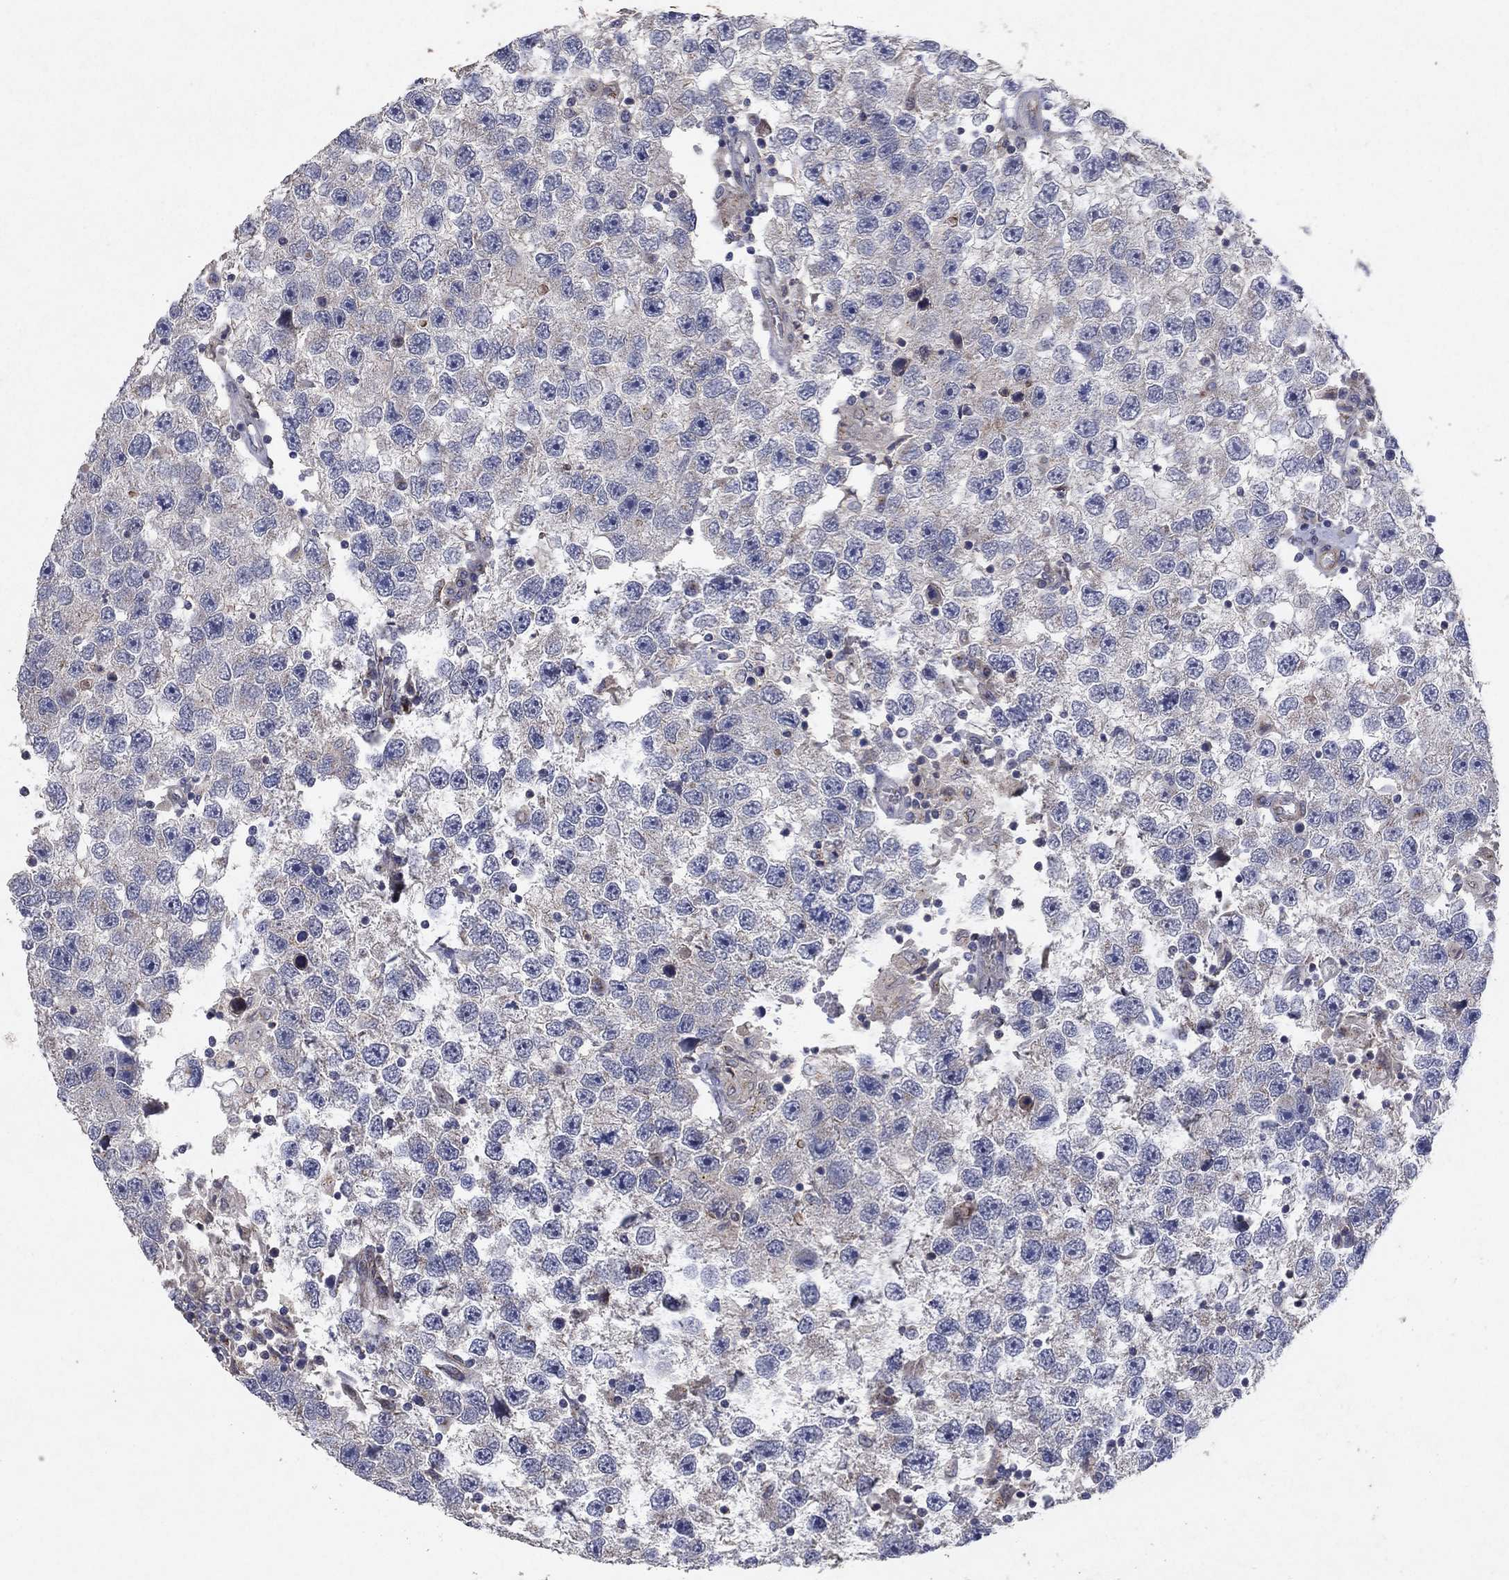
{"staining": {"intensity": "negative", "quantity": "none", "location": "none"}, "tissue": "testis cancer", "cell_type": "Tumor cells", "image_type": "cancer", "snomed": [{"axis": "morphology", "description": "Seminoma, NOS"}, {"axis": "topography", "description": "Testis"}], "caption": "An image of human testis cancer (seminoma) is negative for staining in tumor cells. (DAB IHC, high magnification).", "gene": "FRG1", "patient": {"sex": "male", "age": 26}}